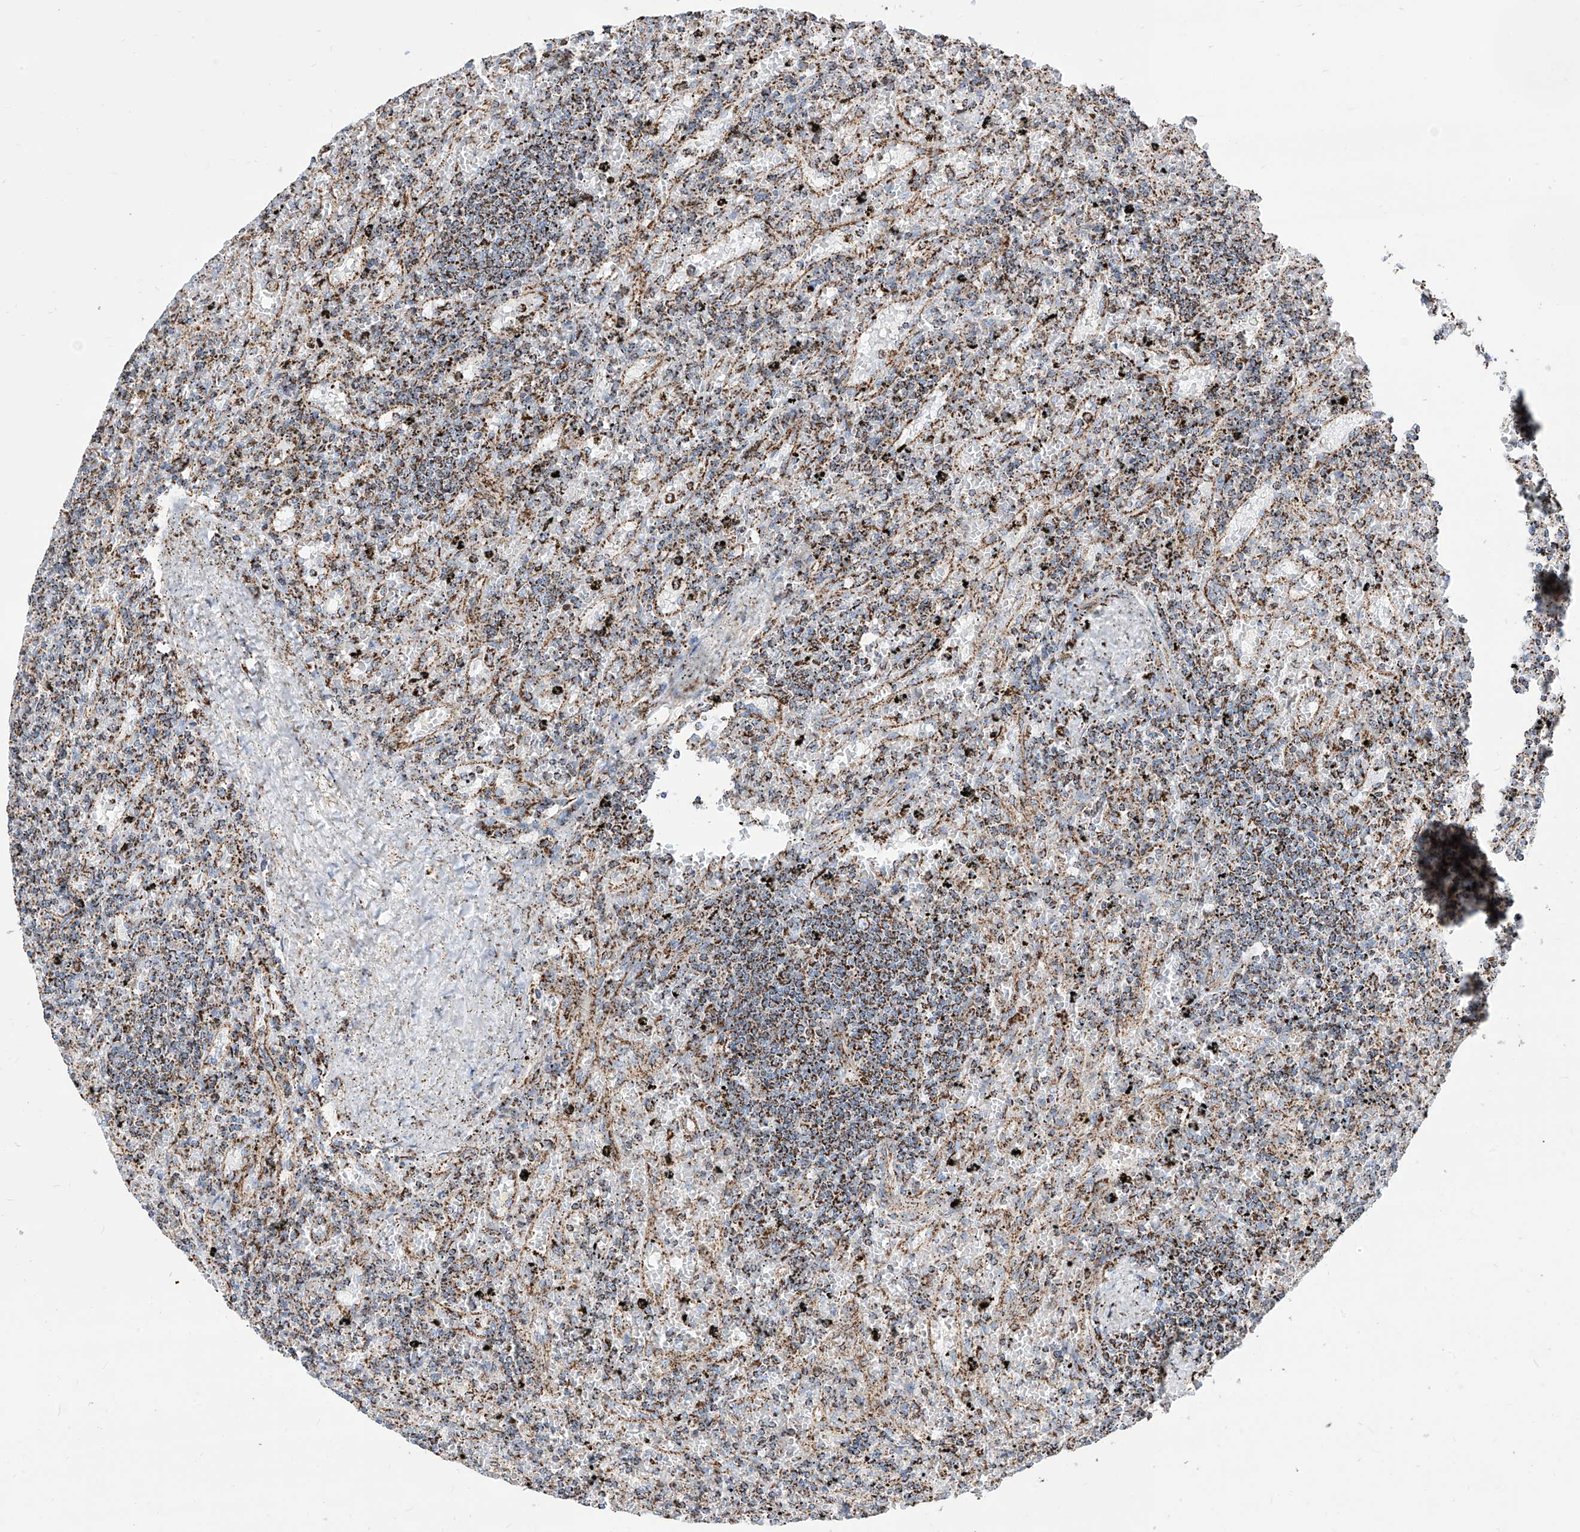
{"staining": {"intensity": "strong", "quantity": ">75%", "location": "cytoplasmic/membranous"}, "tissue": "lymphoma", "cell_type": "Tumor cells", "image_type": "cancer", "snomed": [{"axis": "morphology", "description": "Malignant lymphoma, non-Hodgkin's type, Low grade"}, {"axis": "topography", "description": "Spleen"}], "caption": "Immunohistochemical staining of human low-grade malignant lymphoma, non-Hodgkin's type shows high levels of strong cytoplasmic/membranous protein staining in approximately >75% of tumor cells.", "gene": "COX5B", "patient": {"sex": "male", "age": 76}}